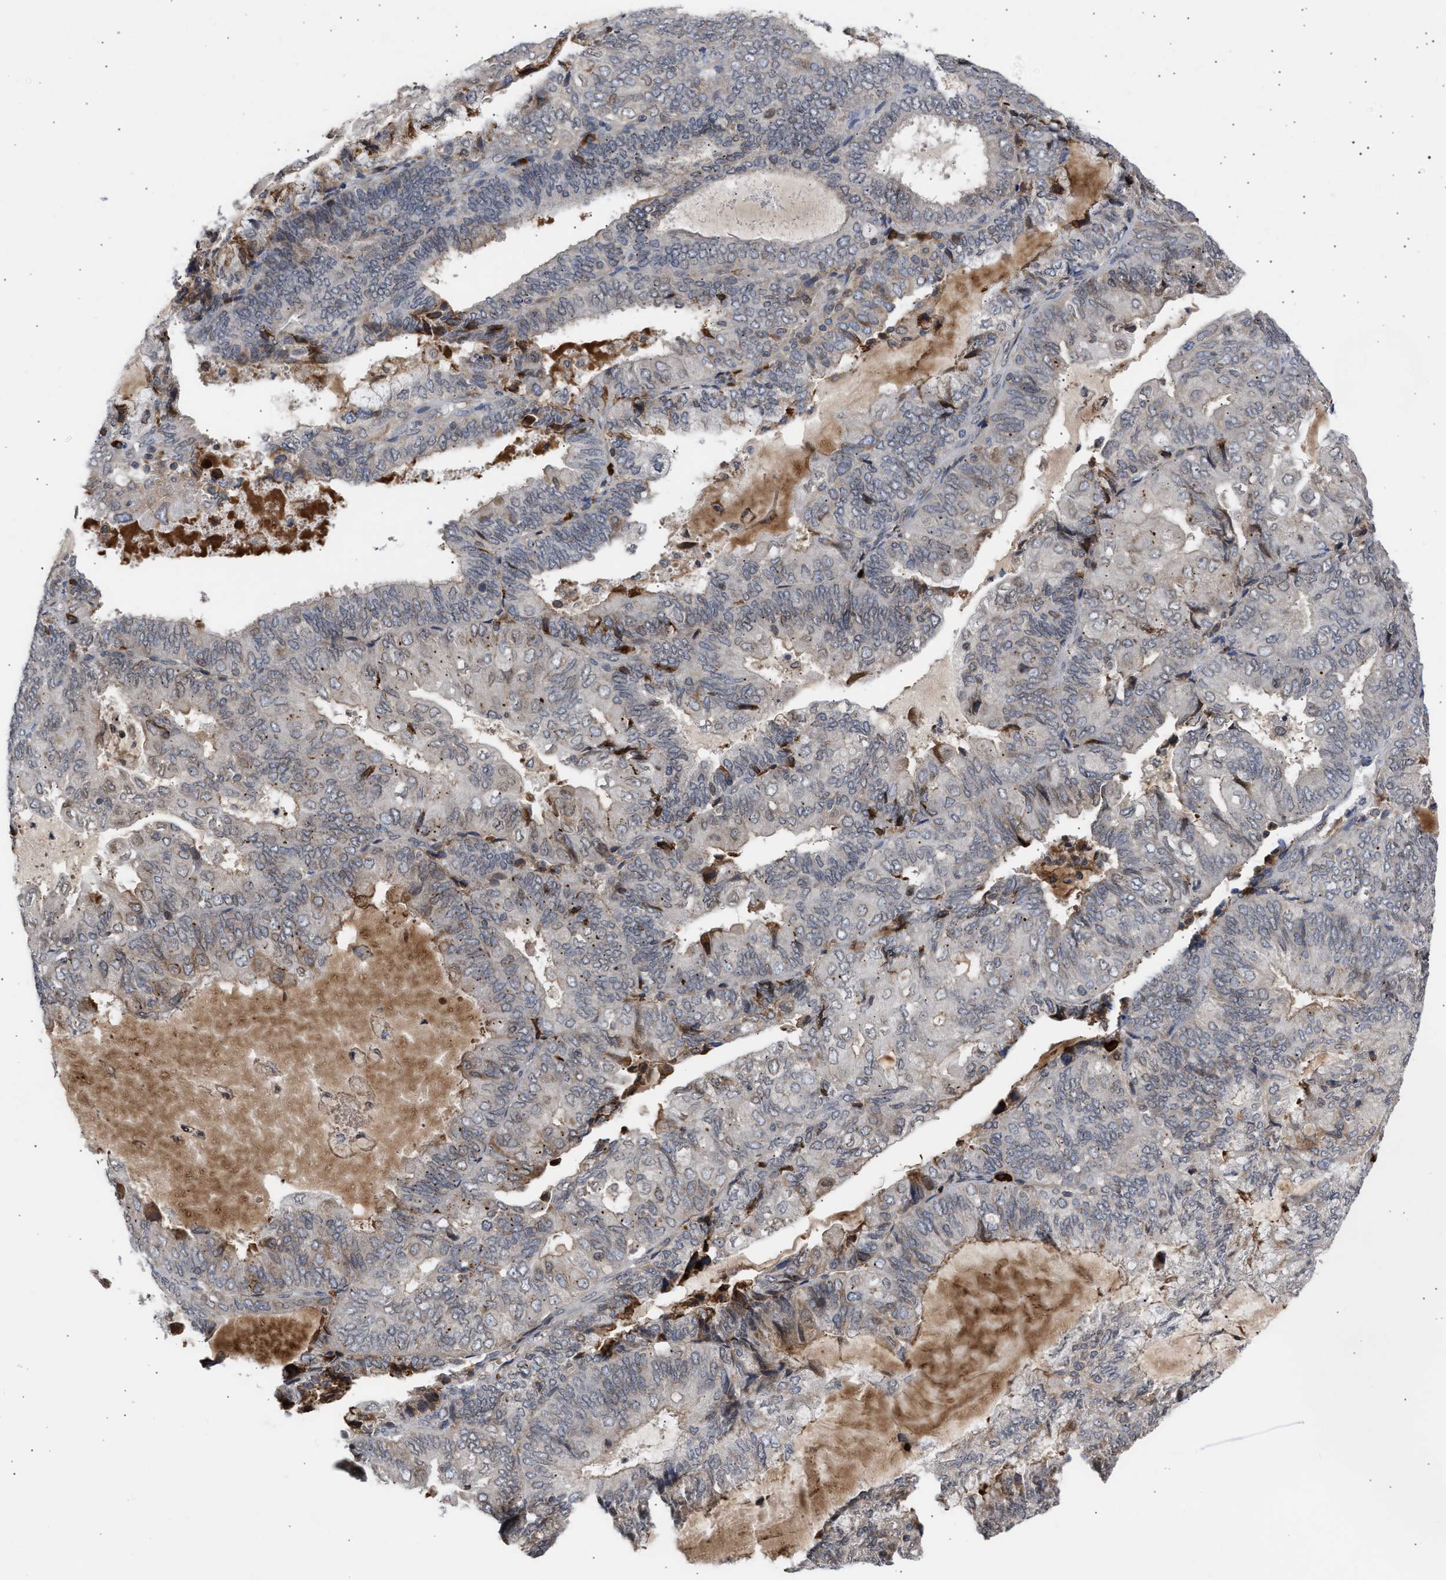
{"staining": {"intensity": "negative", "quantity": "none", "location": "none"}, "tissue": "endometrial cancer", "cell_type": "Tumor cells", "image_type": "cancer", "snomed": [{"axis": "morphology", "description": "Adenocarcinoma, NOS"}, {"axis": "topography", "description": "Endometrium"}], "caption": "An image of adenocarcinoma (endometrial) stained for a protein shows no brown staining in tumor cells.", "gene": "NUP62", "patient": {"sex": "female", "age": 81}}